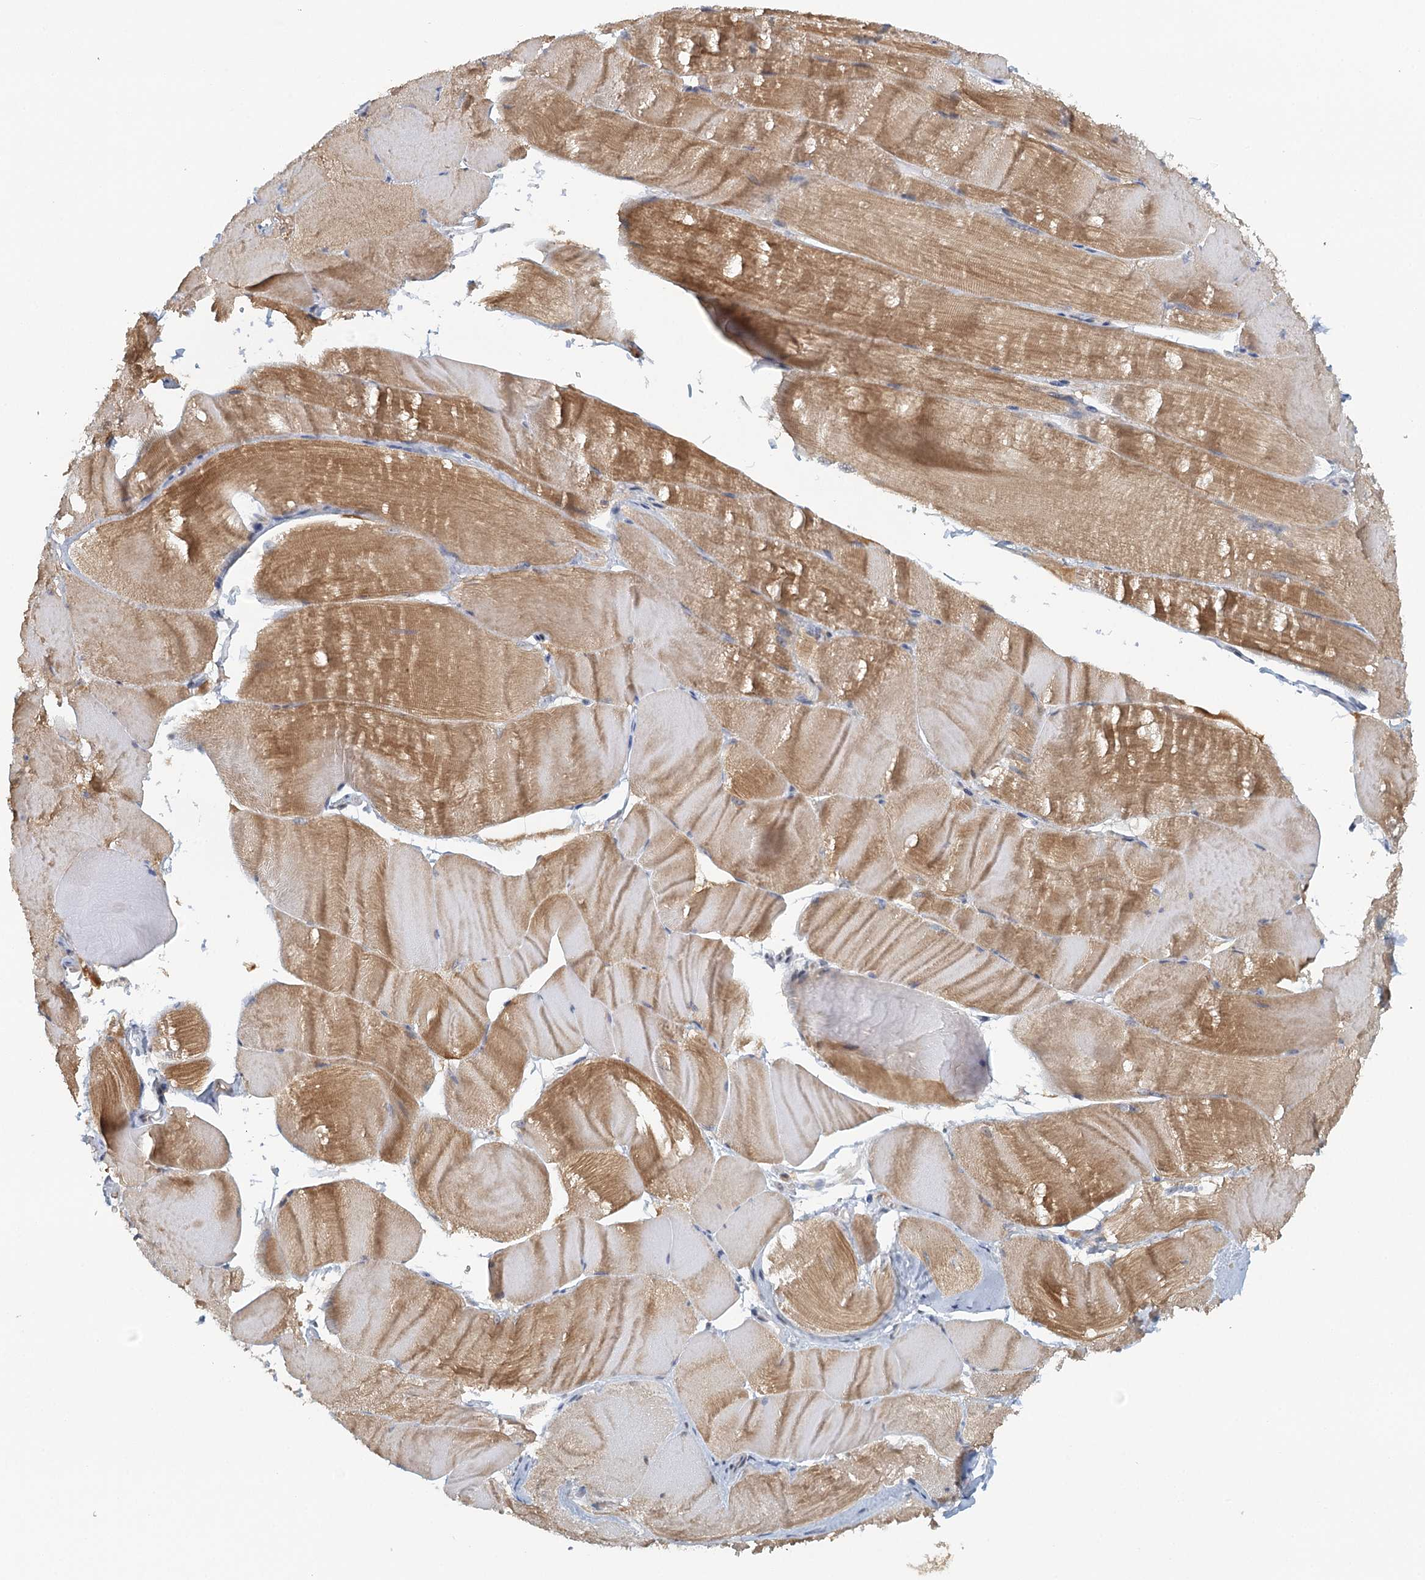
{"staining": {"intensity": "moderate", "quantity": ">75%", "location": "cytoplasmic/membranous"}, "tissue": "skeletal muscle", "cell_type": "Myocytes", "image_type": "normal", "snomed": [{"axis": "morphology", "description": "Normal tissue, NOS"}, {"axis": "morphology", "description": "Basal cell carcinoma"}, {"axis": "topography", "description": "Skeletal muscle"}], "caption": "This image reveals immunohistochemistry (IHC) staining of normal human skeletal muscle, with medium moderate cytoplasmic/membranous positivity in about >75% of myocytes.", "gene": "GPATCH11", "patient": {"sex": "female", "age": 64}}